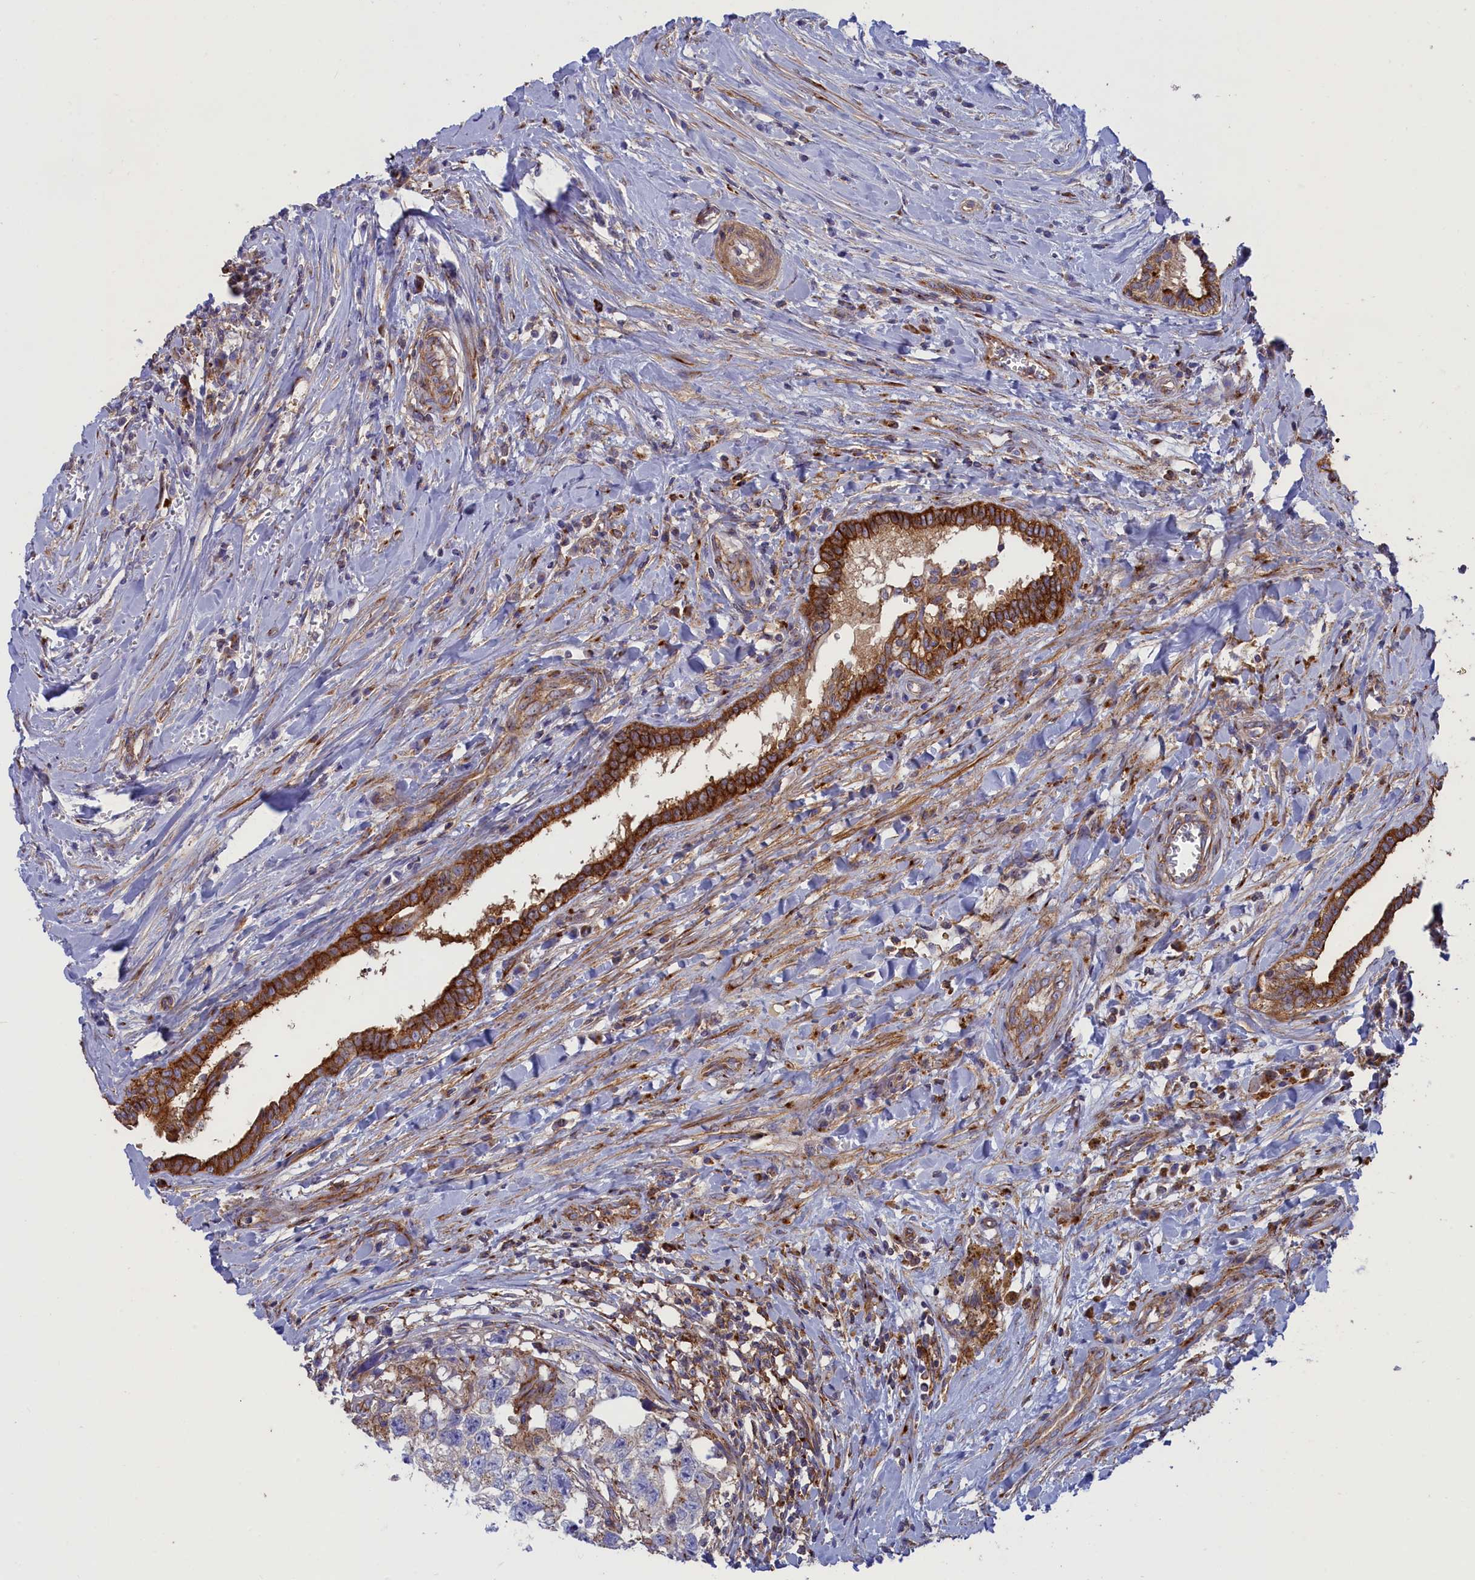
{"staining": {"intensity": "weak", "quantity": "<25%", "location": "cytoplasmic/membranous"}, "tissue": "testis cancer", "cell_type": "Tumor cells", "image_type": "cancer", "snomed": [{"axis": "morphology", "description": "Seminoma, NOS"}, {"axis": "morphology", "description": "Carcinoma, Embryonal, NOS"}, {"axis": "topography", "description": "Testis"}], "caption": "Testis embryonal carcinoma was stained to show a protein in brown. There is no significant positivity in tumor cells.", "gene": "SCAMP4", "patient": {"sex": "male", "age": 29}}